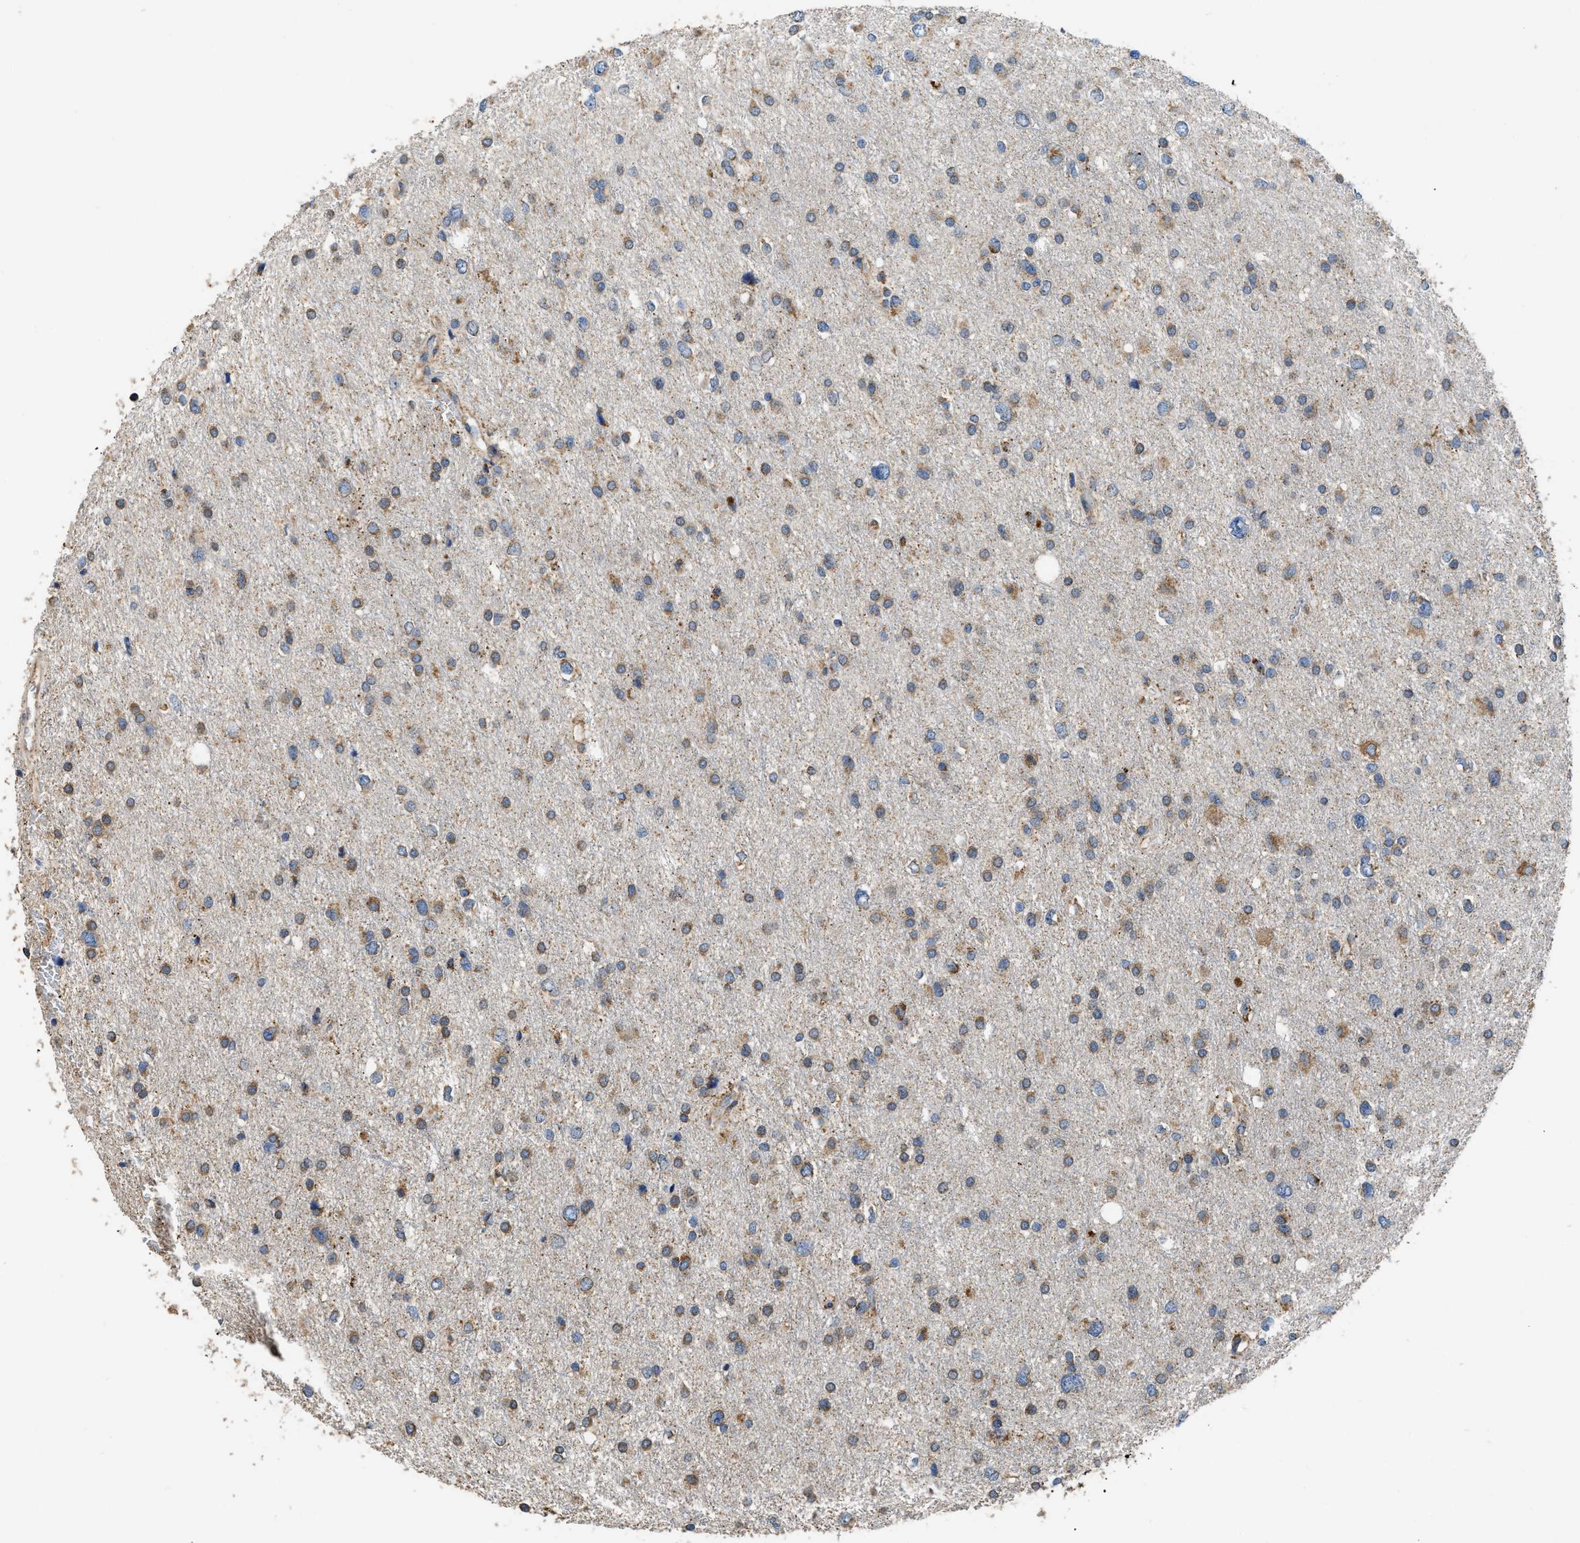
{"staining": {"intensity": "moderate", "quantity": ">75%", "location": "cytoplasmic/membranous"}, "tissue": "glioma", "cell_type": "Tumor cells", "image_type": "cancer", "snomed": [{"axis": "morphology", "description": "Glioma, malignant, Low grade"}, {"axis": "topography", "description": "Brain"}], "caption": "Immunohistochemistry photomicrograph of neoplastic tissue: glioma stained using immunohistochemistry demonstrates medium levels of moderate protein expression localized specifically in the cytoplasmic/membranous of tumor cells, appearing as a cytoplasmic/membranous brown color.", "gene": "TMEM150A", "patient": {"sex": "female", "age": 37}}